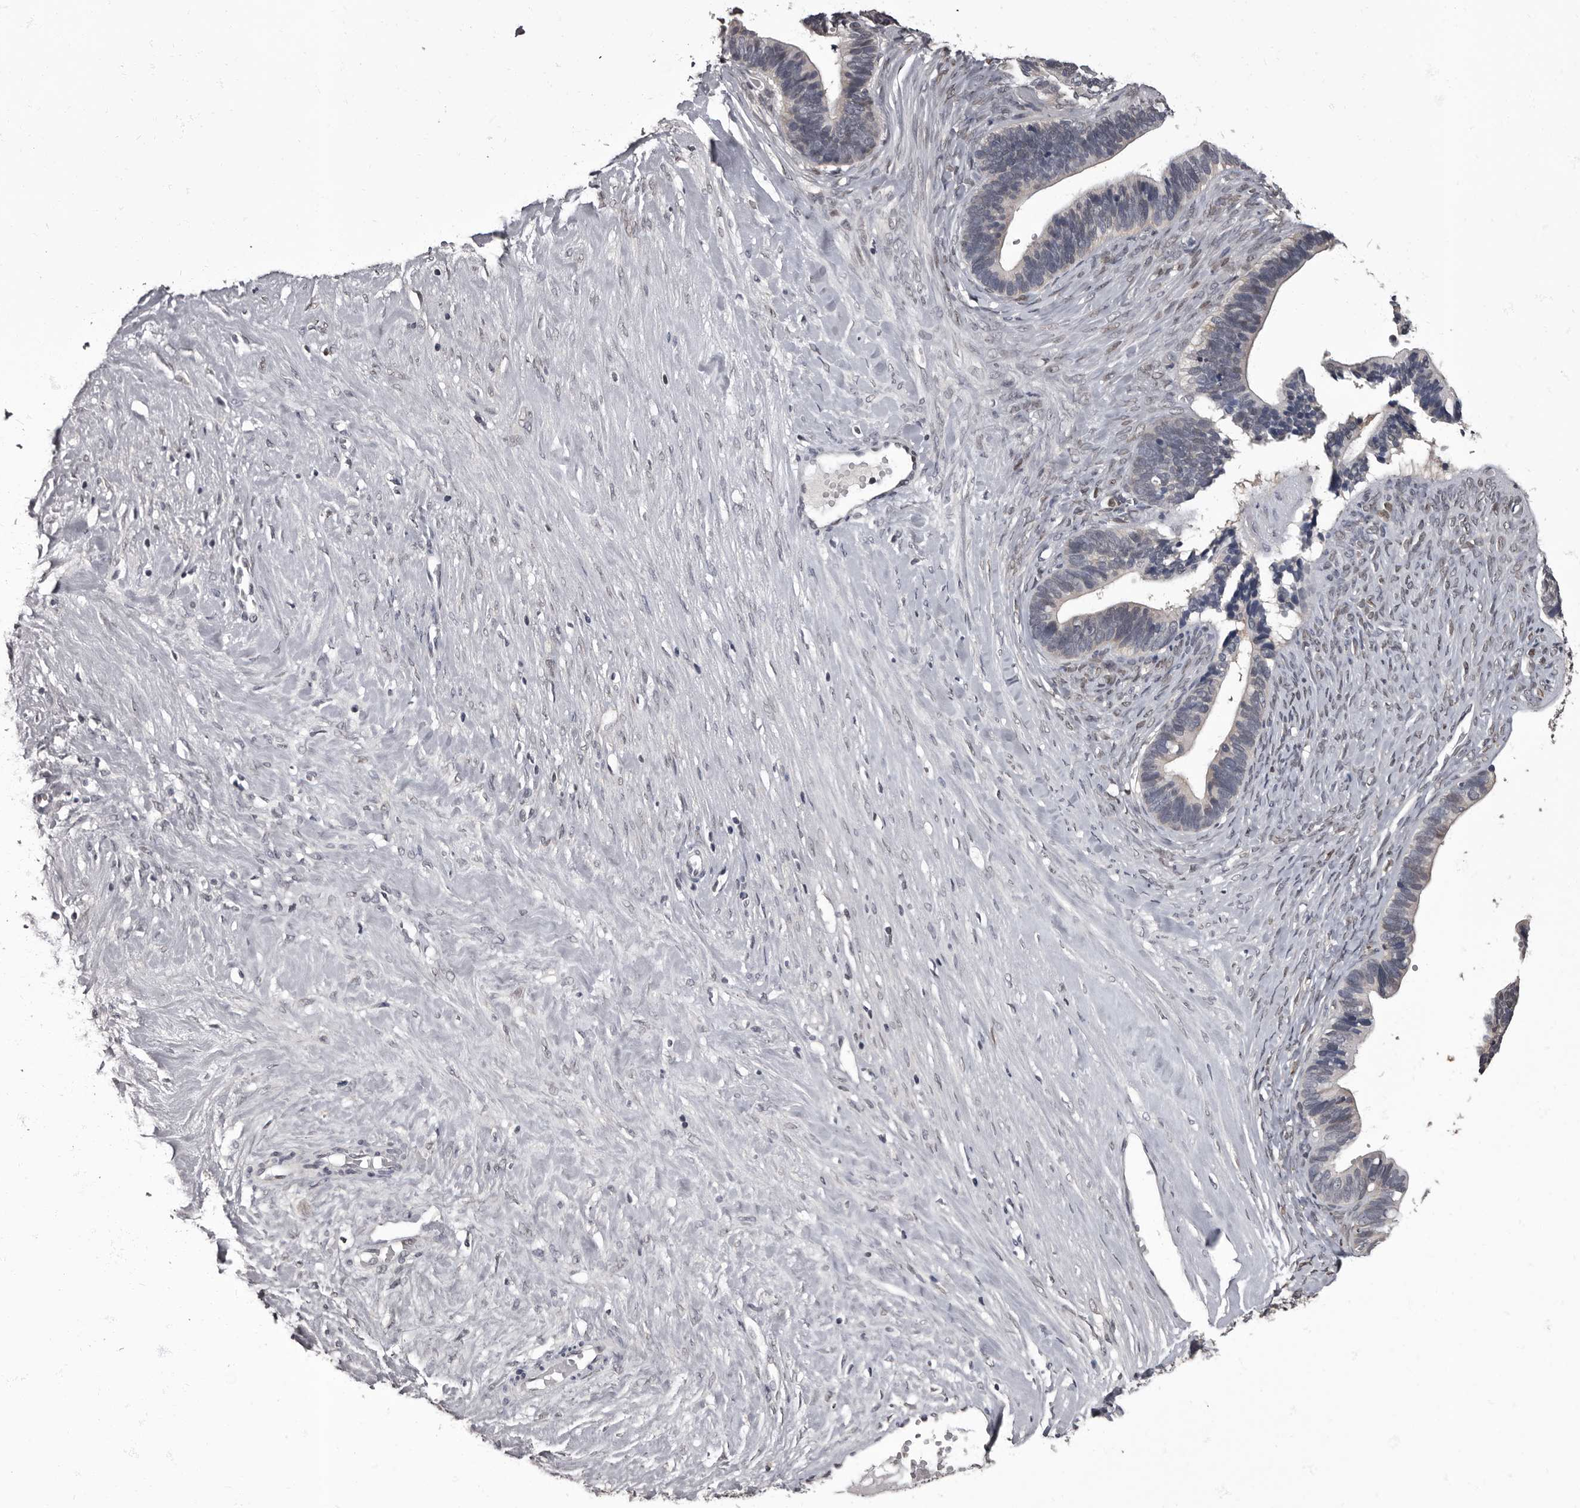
{"staining": {"intensity": "weak", "quantity": "<25%", "location": "cytoplasmic/membranous"}, "tissue": "ovarian cancer", "cell_type": "Tumor cells", "image_type": "cancer", "snomed": [{"axis": "morphology", "description": "Cystadenocarcinoma, serous, NOS"}, {"axis": "topography", "description": "Ovary"}], "caption": "Immunohistochemistry (IHC) histopathology image of neoplastic tissue: ovarian serous cystadenocarcinoma stained with DAB (3,3'-diaminobenzidine) exhibits no significant protein positivity in tumor cells.", "gene": "C1orf50", "patient": {"sex": "female", "age": 56}}